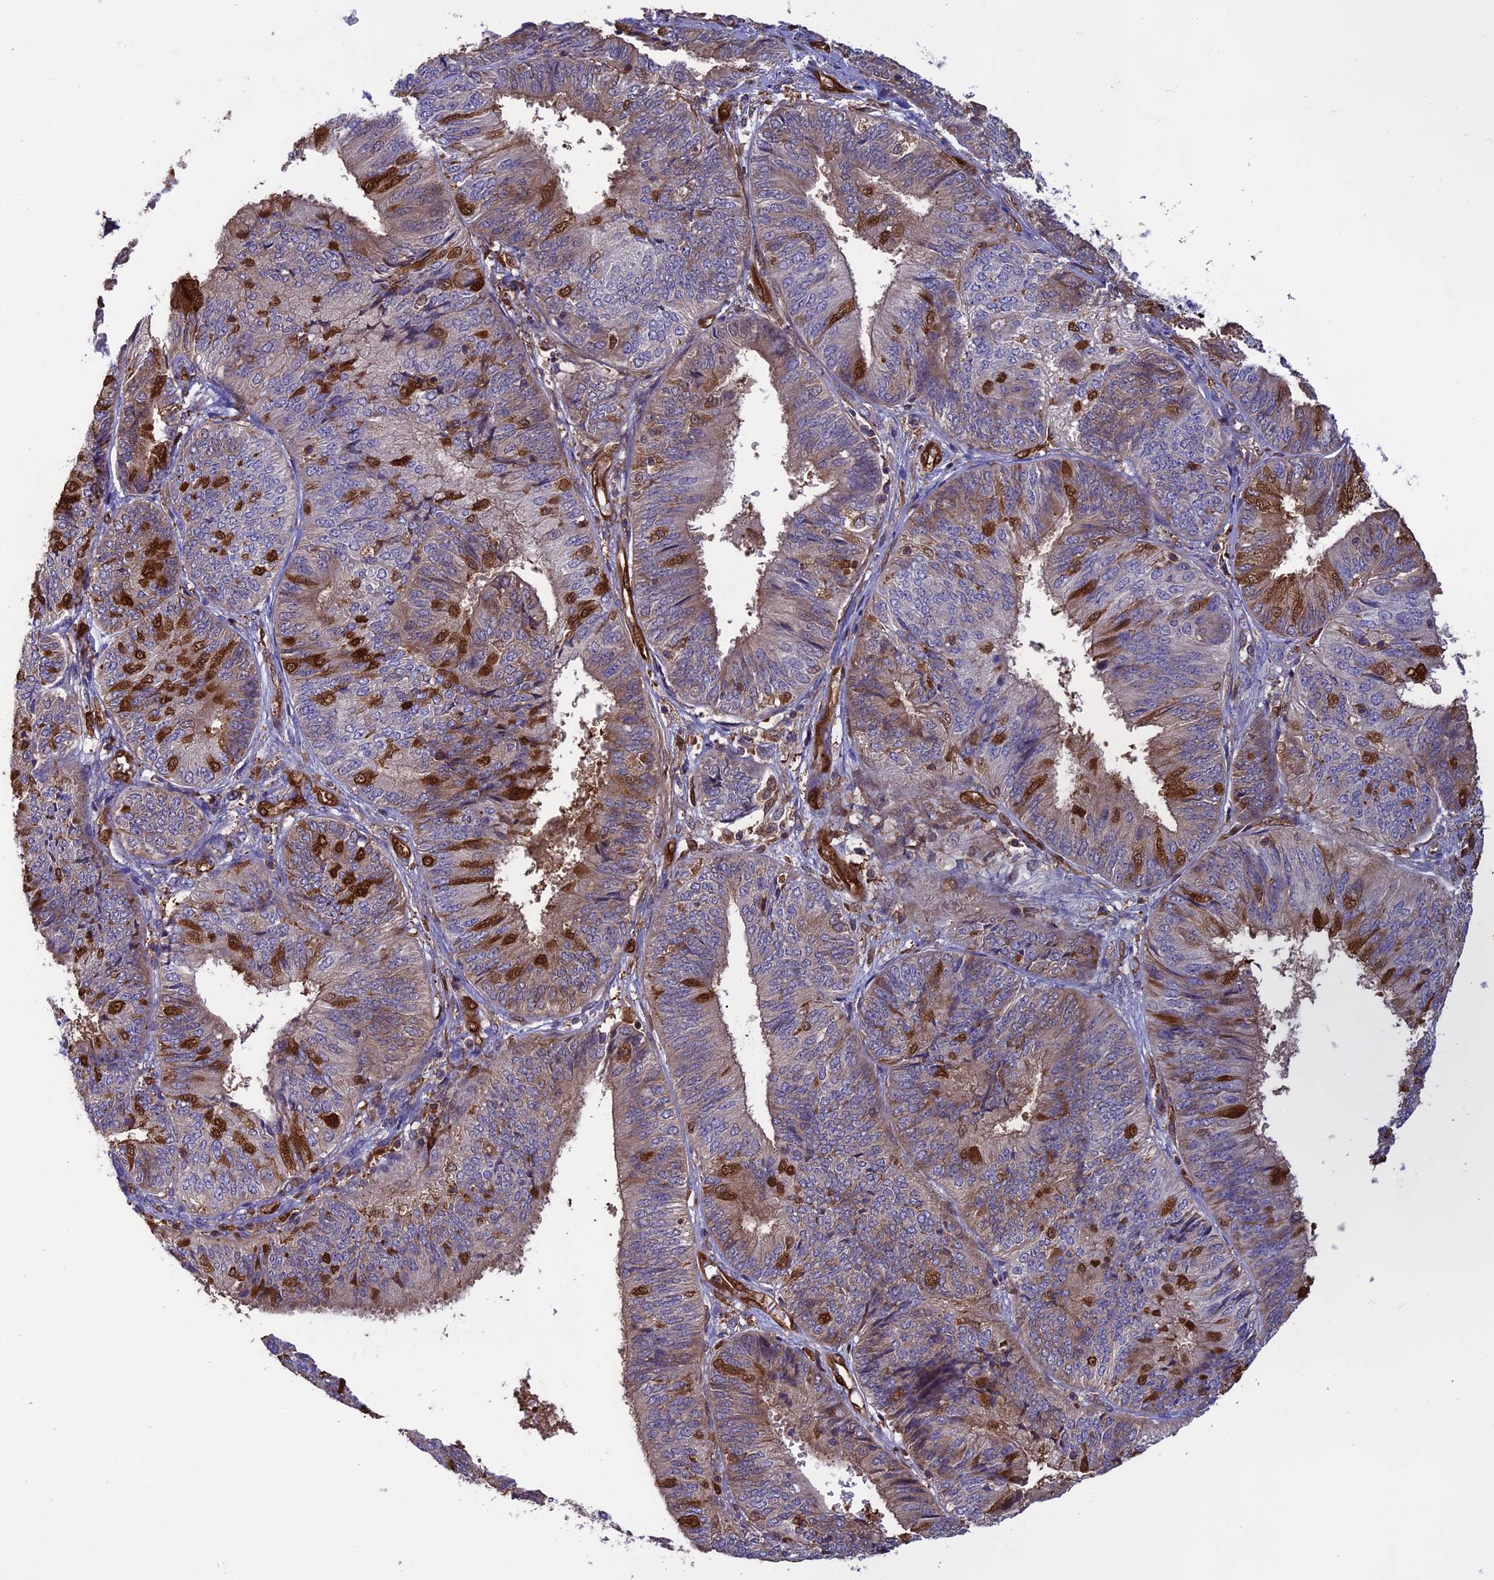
{"staining": {"intensity": "strong", "quantity": "<25%", "location": "cytoplasmic/membranous,nuclear"}, "tissue": "endometrial cancer", "cell_type": "Tumor cells", "image_type": "cancer", "snomed": [{"axis": "morphology", "description": "Adenocarcinoma, NOS"}, {"axis": "topography", "description": "Endometrium"}], "caption": "A photomicrograph of human endometrial cancer (adenocarcinoma) stained for a protein shows strong cytoplasmic/membranous and nuclear brown staining in tumor cells. The protein of interest is stained brown, and the nuclei are stained in blue (DAB IHC with brightfield microscopy, high magnification).", "gene": "ARHGAP18", "patient": {"sex": "female", "age": 58}}